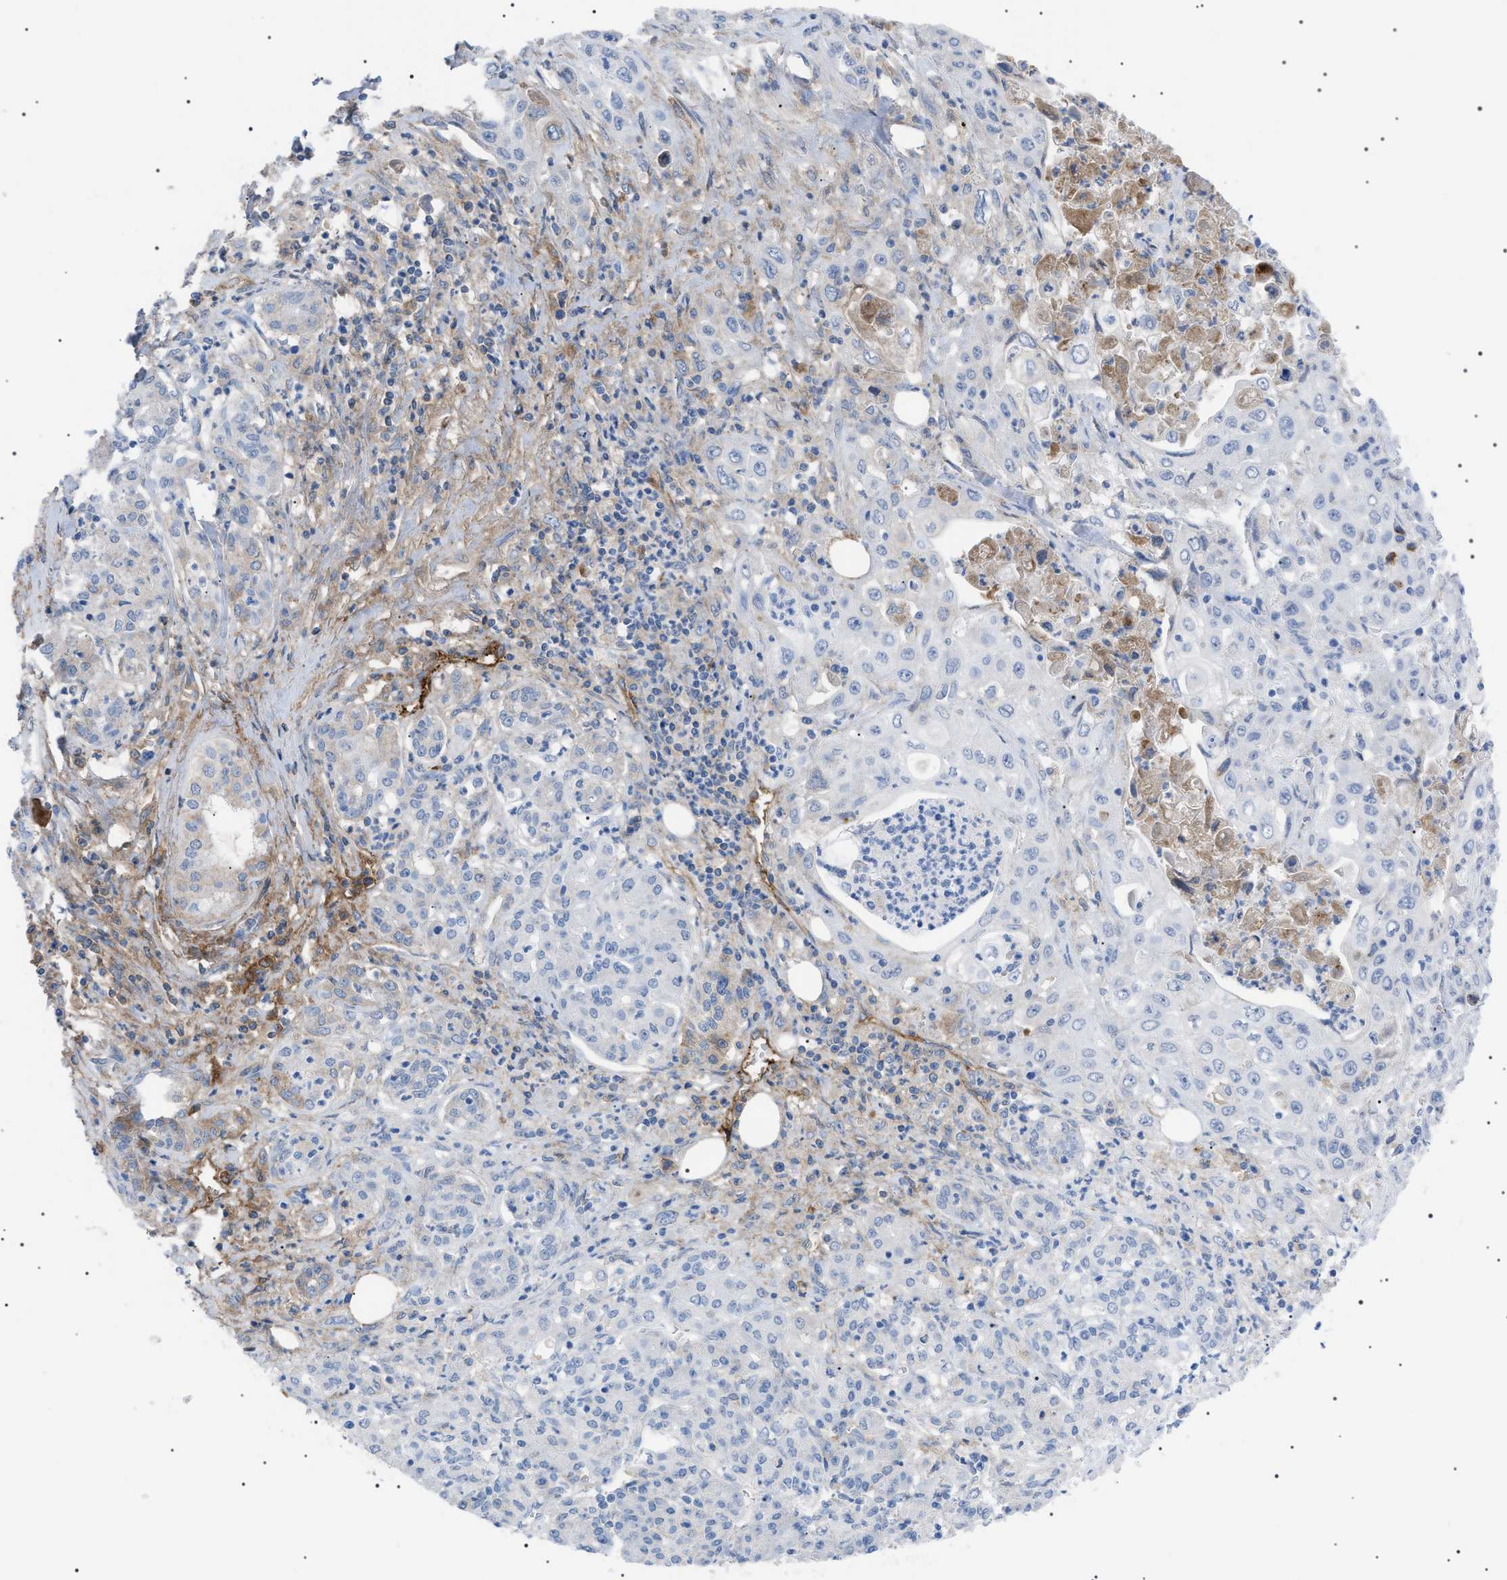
{"staining": {"intensity": "weak", "quantity": "<25%", "location": "cytoplasmic/membranous"}, "tissue": "pancreatic cancer", "cell_type": "Tumor cells", "image_type": "cancer", "snomed": [{"axis": "morphology", "description": "Adenocarcinoma, NOS"}, {"axis": "topography", "description": "Pancreas"}], "caption": "Protein analysis of adenocarcinoma (pancreatic) reveals no significant staining in tumor cells.", "gene": "LPA", "patient": {"sex": "male", "age": 70}}